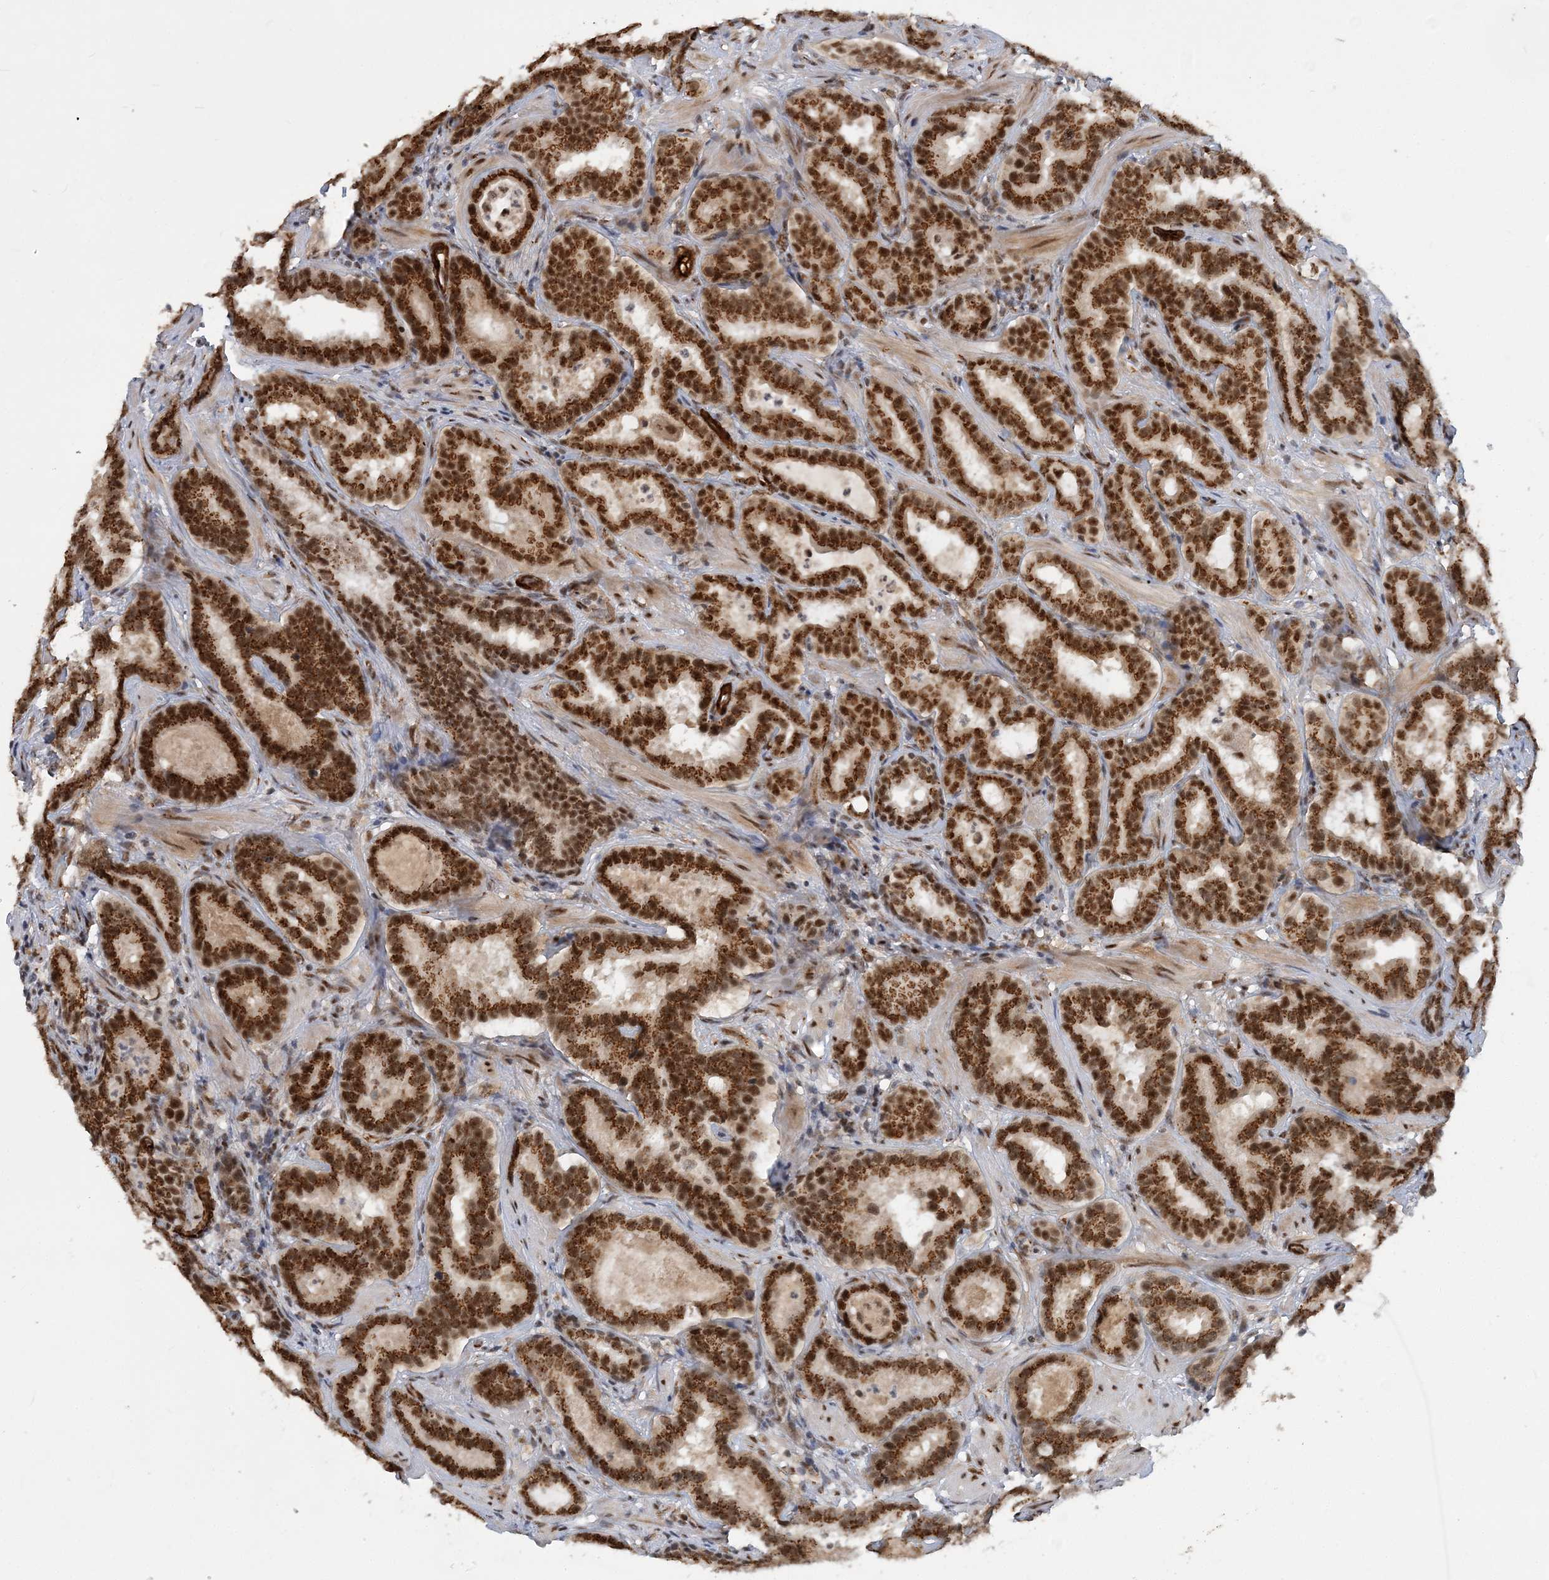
{"staining": {"intensity": "strong", "quantity": ">75%", "location": "cytoplasmic/membranous,nuclear"}, "tissue": "prostate cancer", "cell_type": "Tumor cells", "image_type": "cancer", "snomed": [{"axis": "morphology", "description": "Adenocarcinoma, Low grade"}, {"axis": "topography", "description": "Prostate"}], "caption": "The histopathology image exhibits immunohistochemical staining of prostate cancer. There is strong cytoplasmic/membranous and nuclear expression is present in about >75% of tumor cells.", "gene": "PLRG1", "patient": {"sex": "male", "age": 59}}